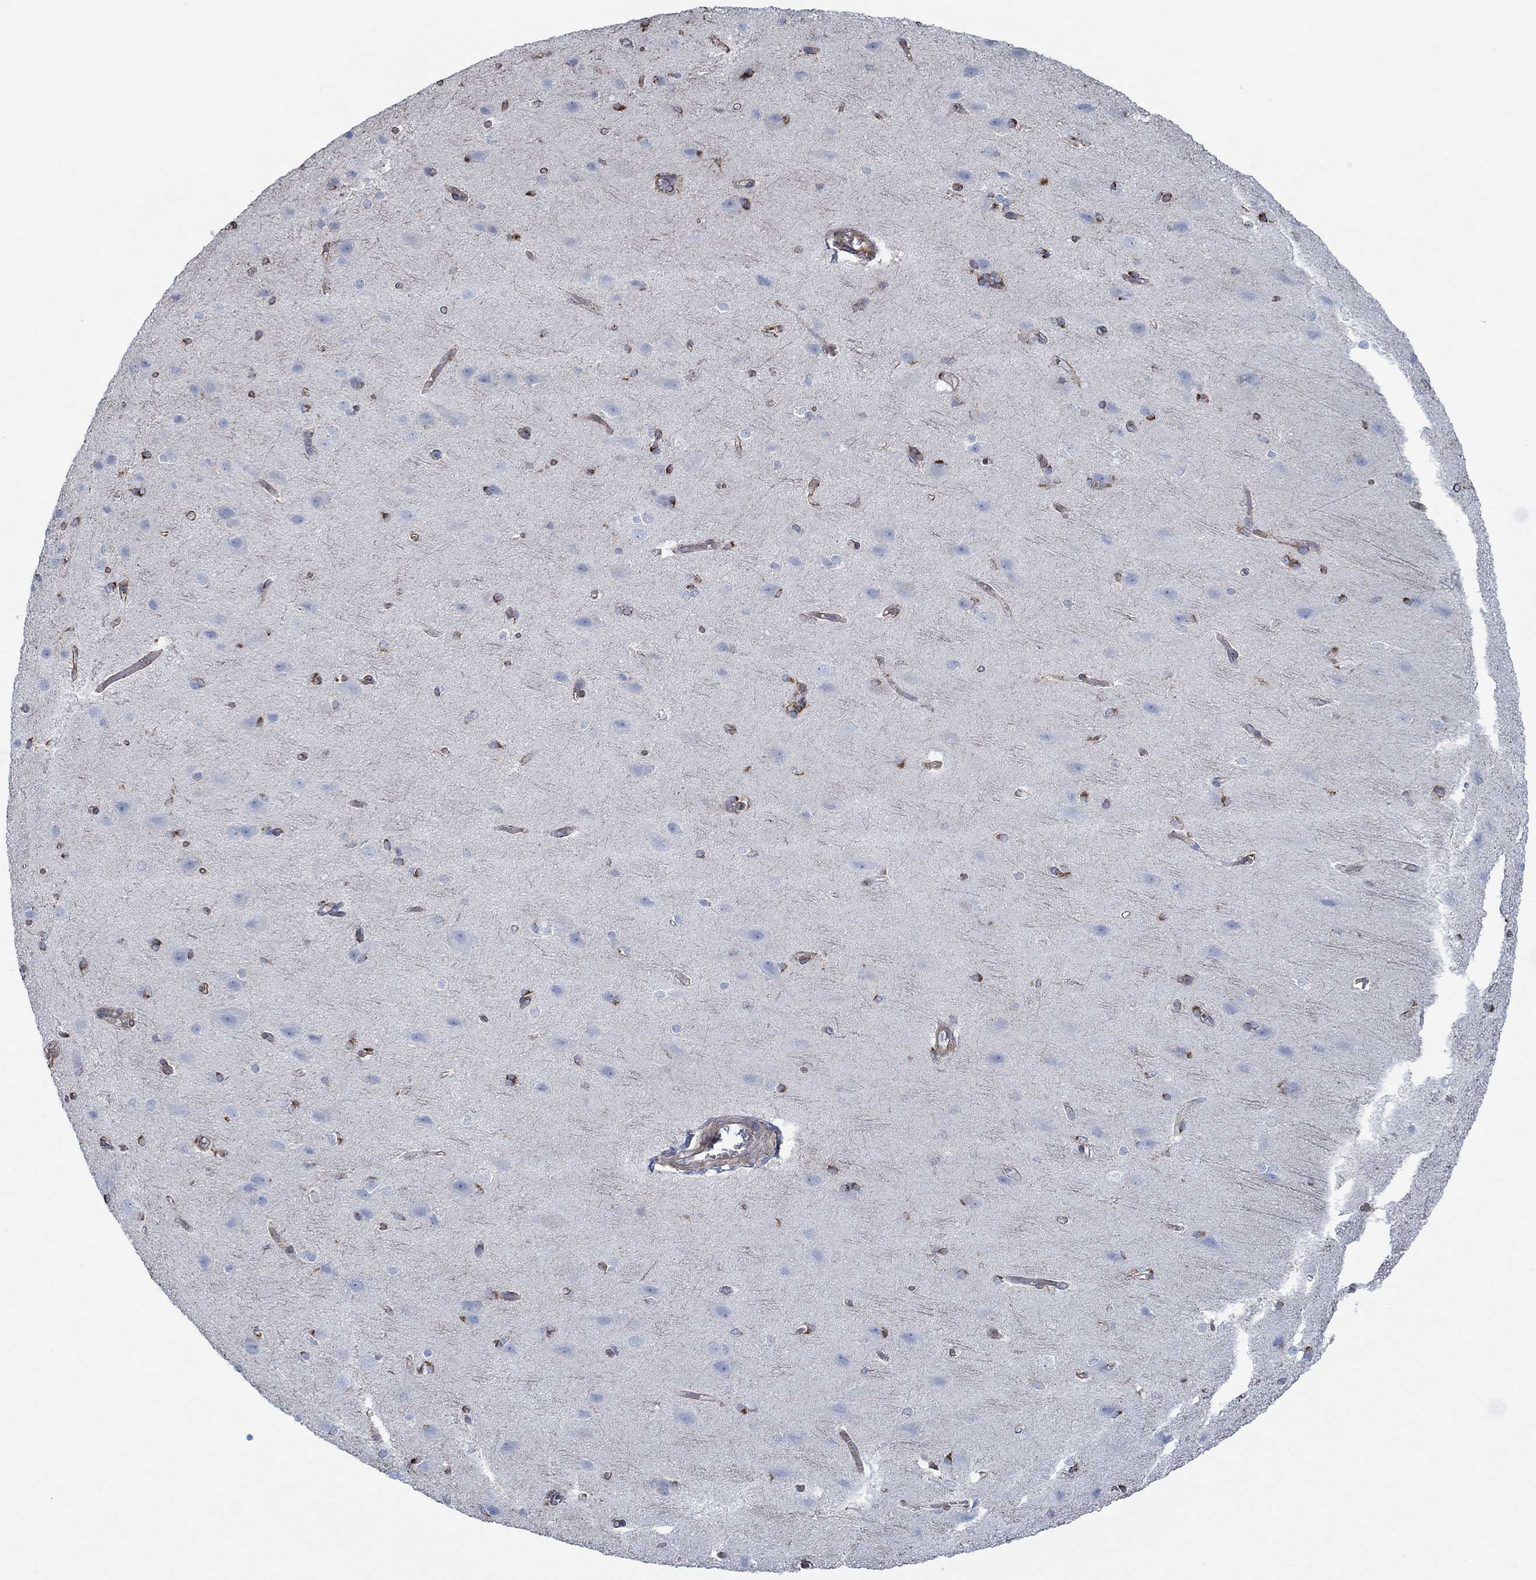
{"staining": {"intensity": "moderate", "quantity": "25%-75%", "location": "cytoplasmic/membranous"}, "tissue": "cerebral cortex", "cell_type": "Endothelial cells", "image_type": "normal", "snomed": [{"axis": "morphology", "description": "Normal tissue, NOS"}, {"axis": "topography", "description": "Cerebral cortex"}], "caption": "Normal cerebral cortex was stained to show a protein in brown. There is medium levels of moderate cytoplasmic/membranous expression in approximately 25%-75% of endothelial cells. (DAB (3,3'-diaminobenzidine) = brown stain, brightfield microscopy at high magnification).", "gene": "STC2", "patient": {"sex": "male", "age": 37}}